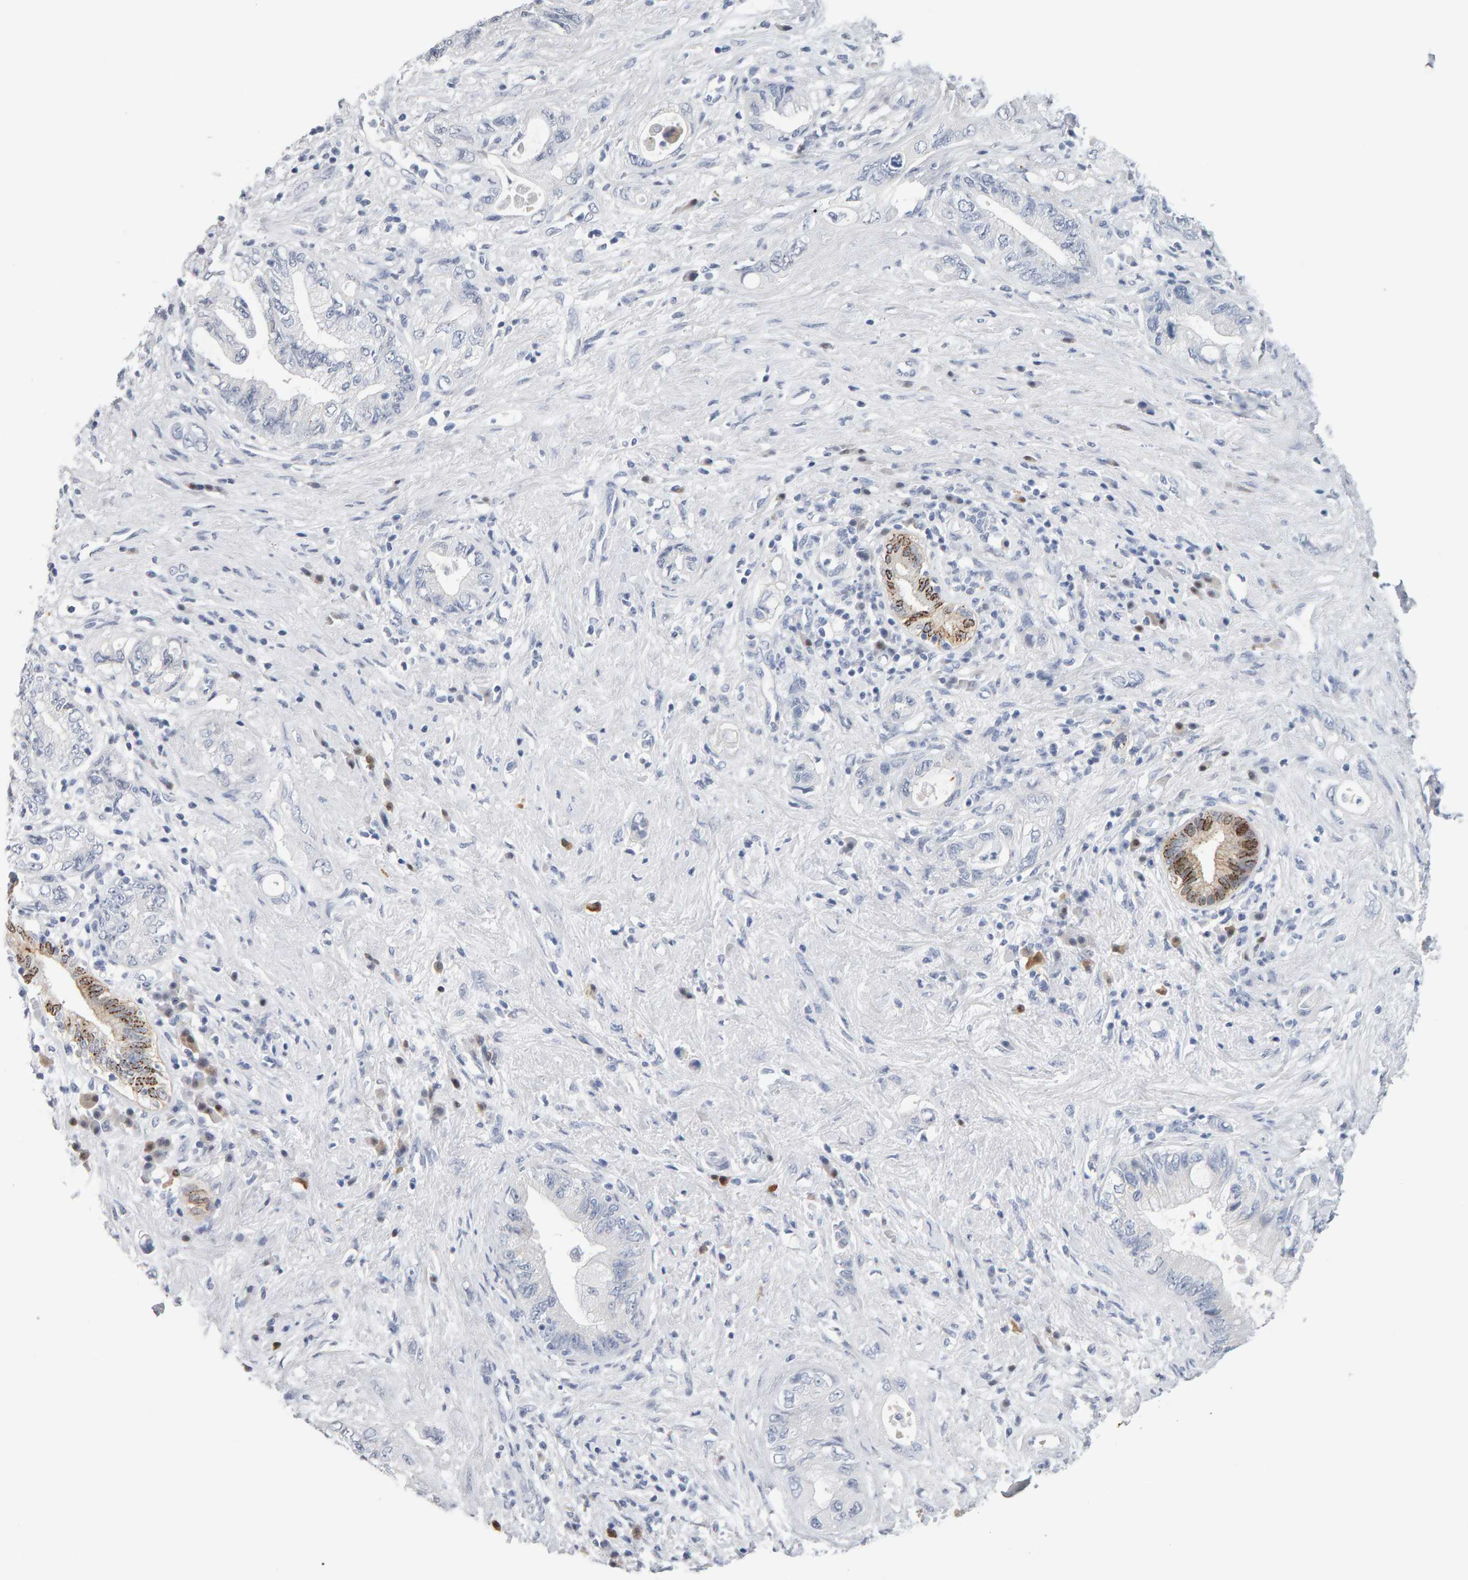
{"staining": {"intensity": "negative", "quantity": "none", "location": "none"}, "tissue": "pancreatic cancer", "cell_type": "Tumor cells", "image_type": "cancer", "snomed": [{"axis": "morphology", "description": "Adenocarcinoma, NOS"}, {"axis": "topography", "description": "Pancreas"}], "caption": "Pancreatic cancer (adenocarcinoma) stained for a protein using IHC displays no staining tumor cells.", "gene": "CTH", "patient": {"sex": "female", "age": 73}}